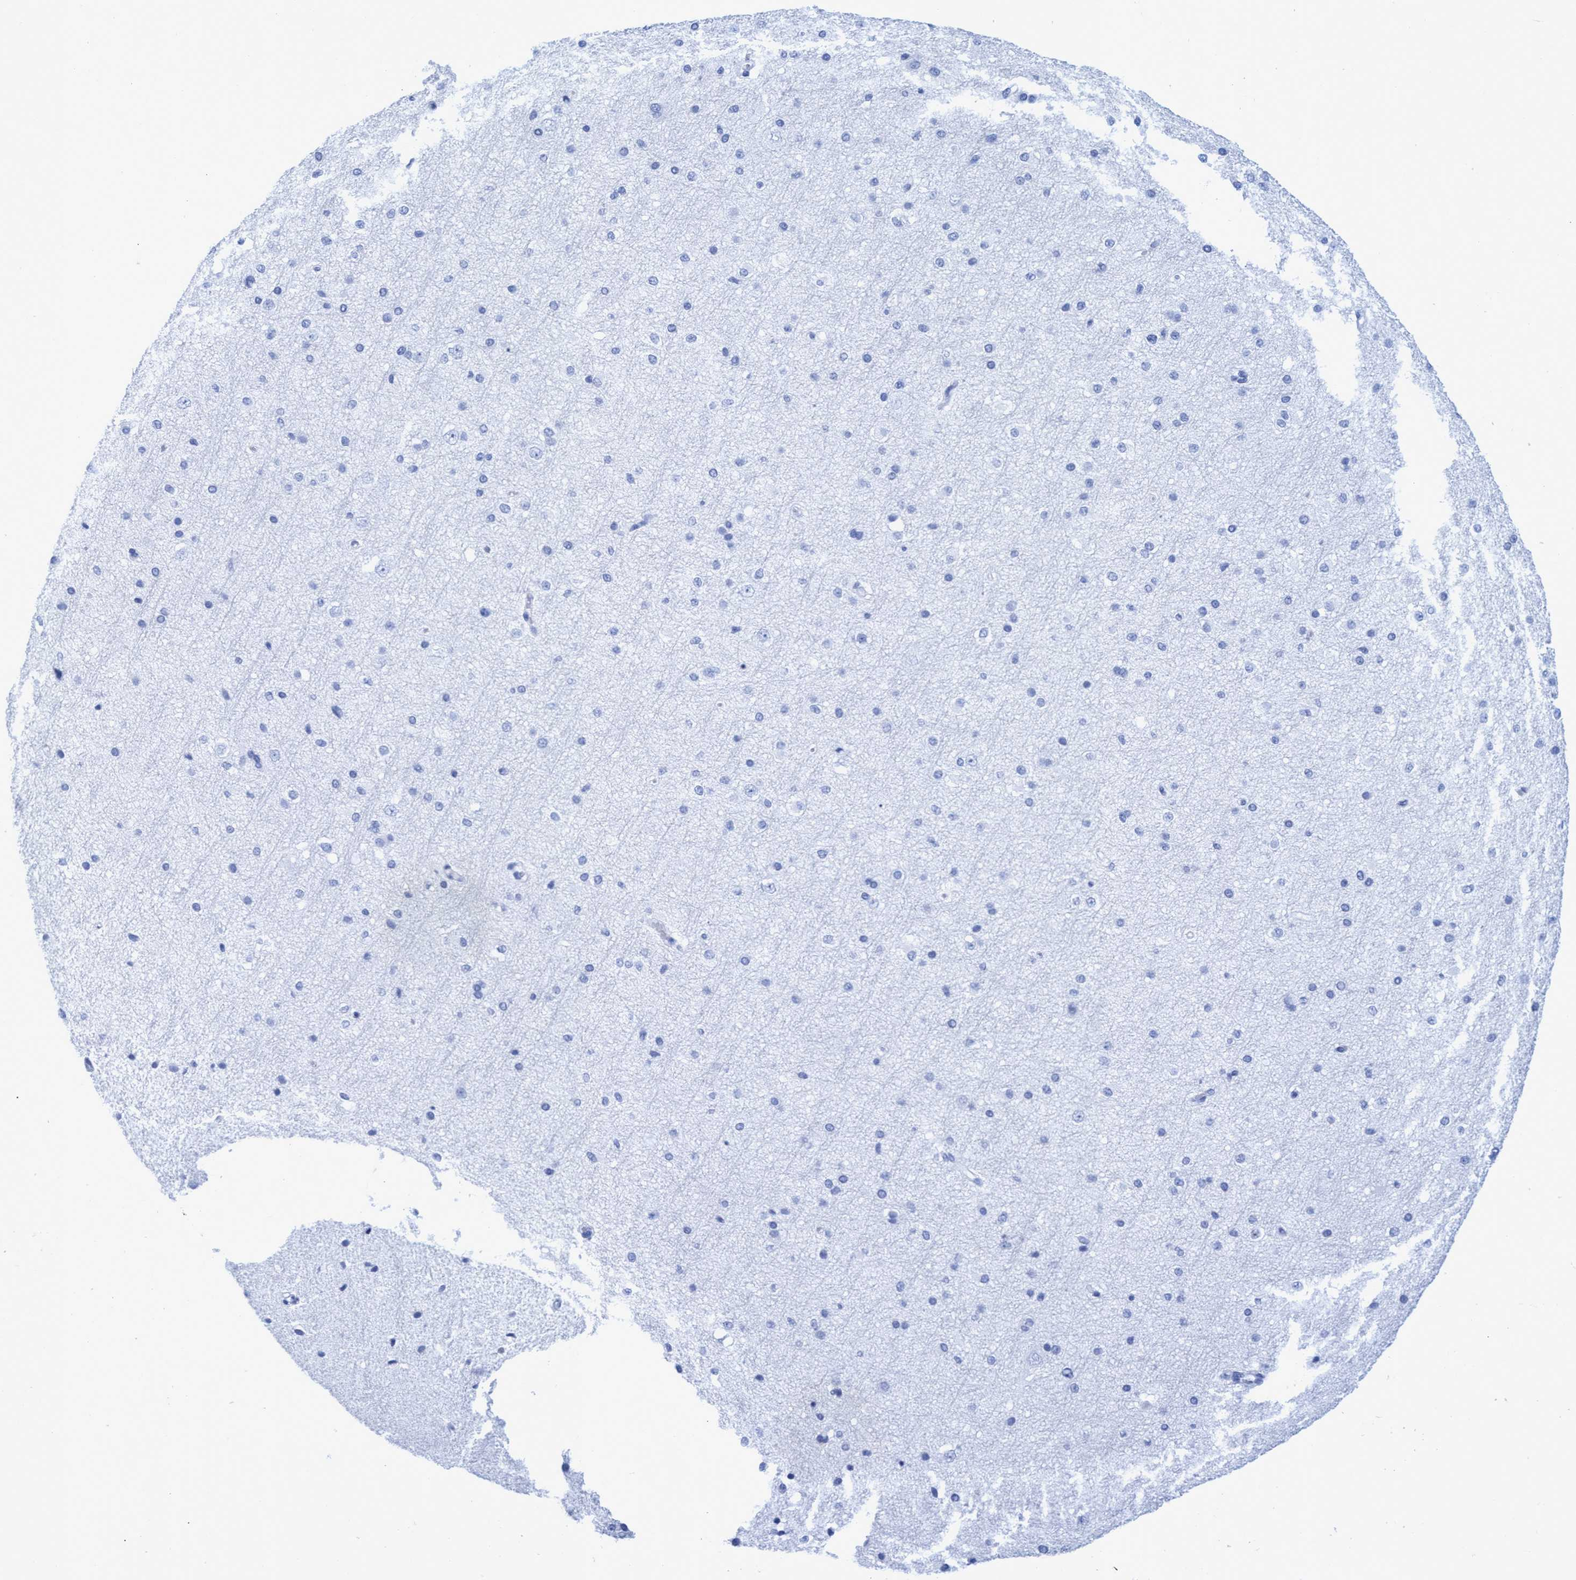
{"staining": {"intensity": "negative", "quantity": "none", "location": "none"}, "tissue": "cerebral cortex", "cell_type": "Endothelial cells", "image_type": "normal", "snomed": [{"axis": "morphology", "description": "Normal tissue, NOS"}, {"axis": "morphology", "description": "Developmental malformation"}, {"axis": "topography", "description": "Cerebral cortex"}], "caption": "Protein analysis of unremarkable cerebral cortex demonstrates no significant staining in endothelial cells. The staining is performed using DAB brown chromogen with nuclei counter-stained in using hematoxylin.", "gene": "INSL6", "patient": {"sex": "female", "age": 30}}